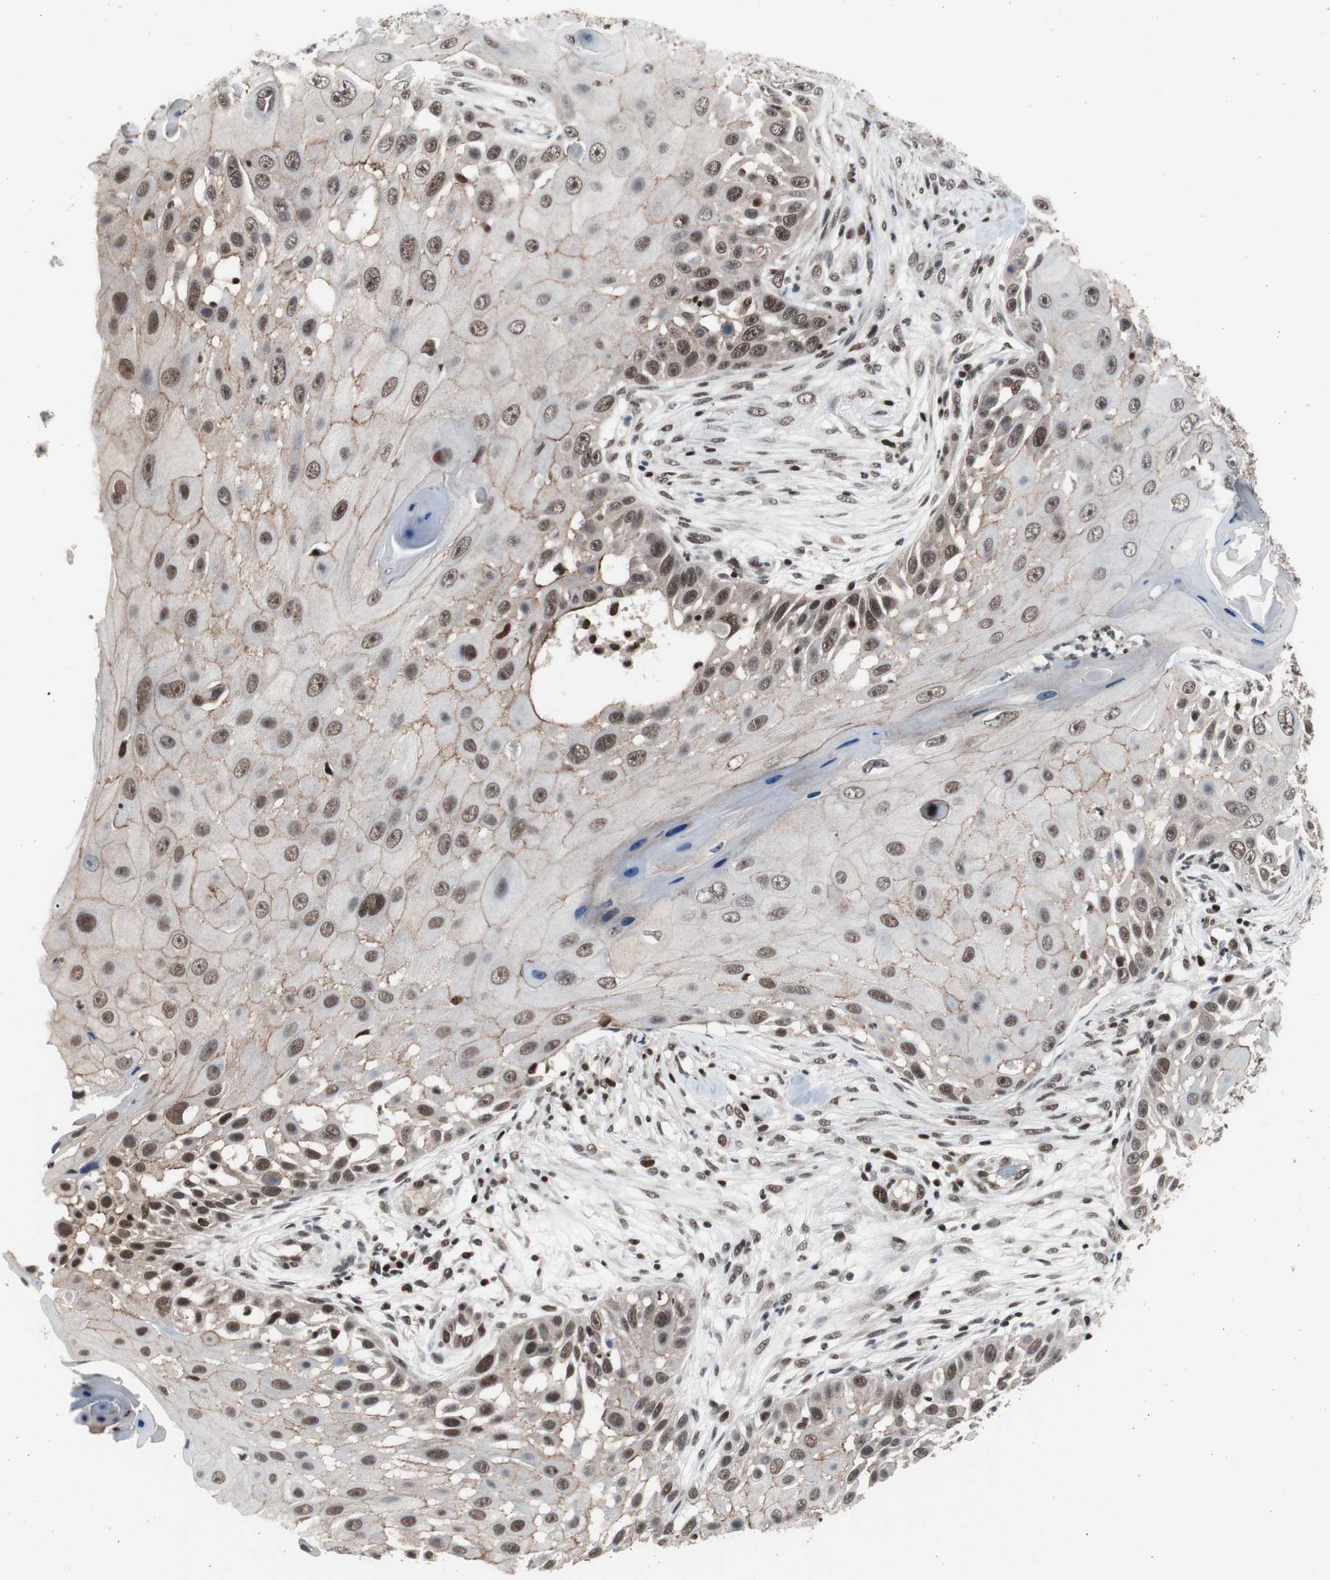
{"staining": {"intensity": "moderate", "quantity": ">75%", "location": "cytoplasmic/membranous,nuclear"}, "tissue": "skin cancer", "cell_type": "Tumor cells", "image_type": "cancer", "snomed": [{"axis": "morphology", "description": "Squamous cell carcinoma, NOS"}, {"axis": "topography", "description": "Skin"}], "caption": "Protein analysis of skin cancer (squamous cell carcinoma) tissue demonstrates moderate cytoplasmic/membranous and nuclear staining in about >75% of tumor cells. The protein of interest is stained brown, and the nuclei are stained in blue (DAB (3,3'-diaminobenzidine) IHC with brightfield microscopy, high magnification).", "gene": "RPA1", "patient": {"sex": "female", "age": 44}}